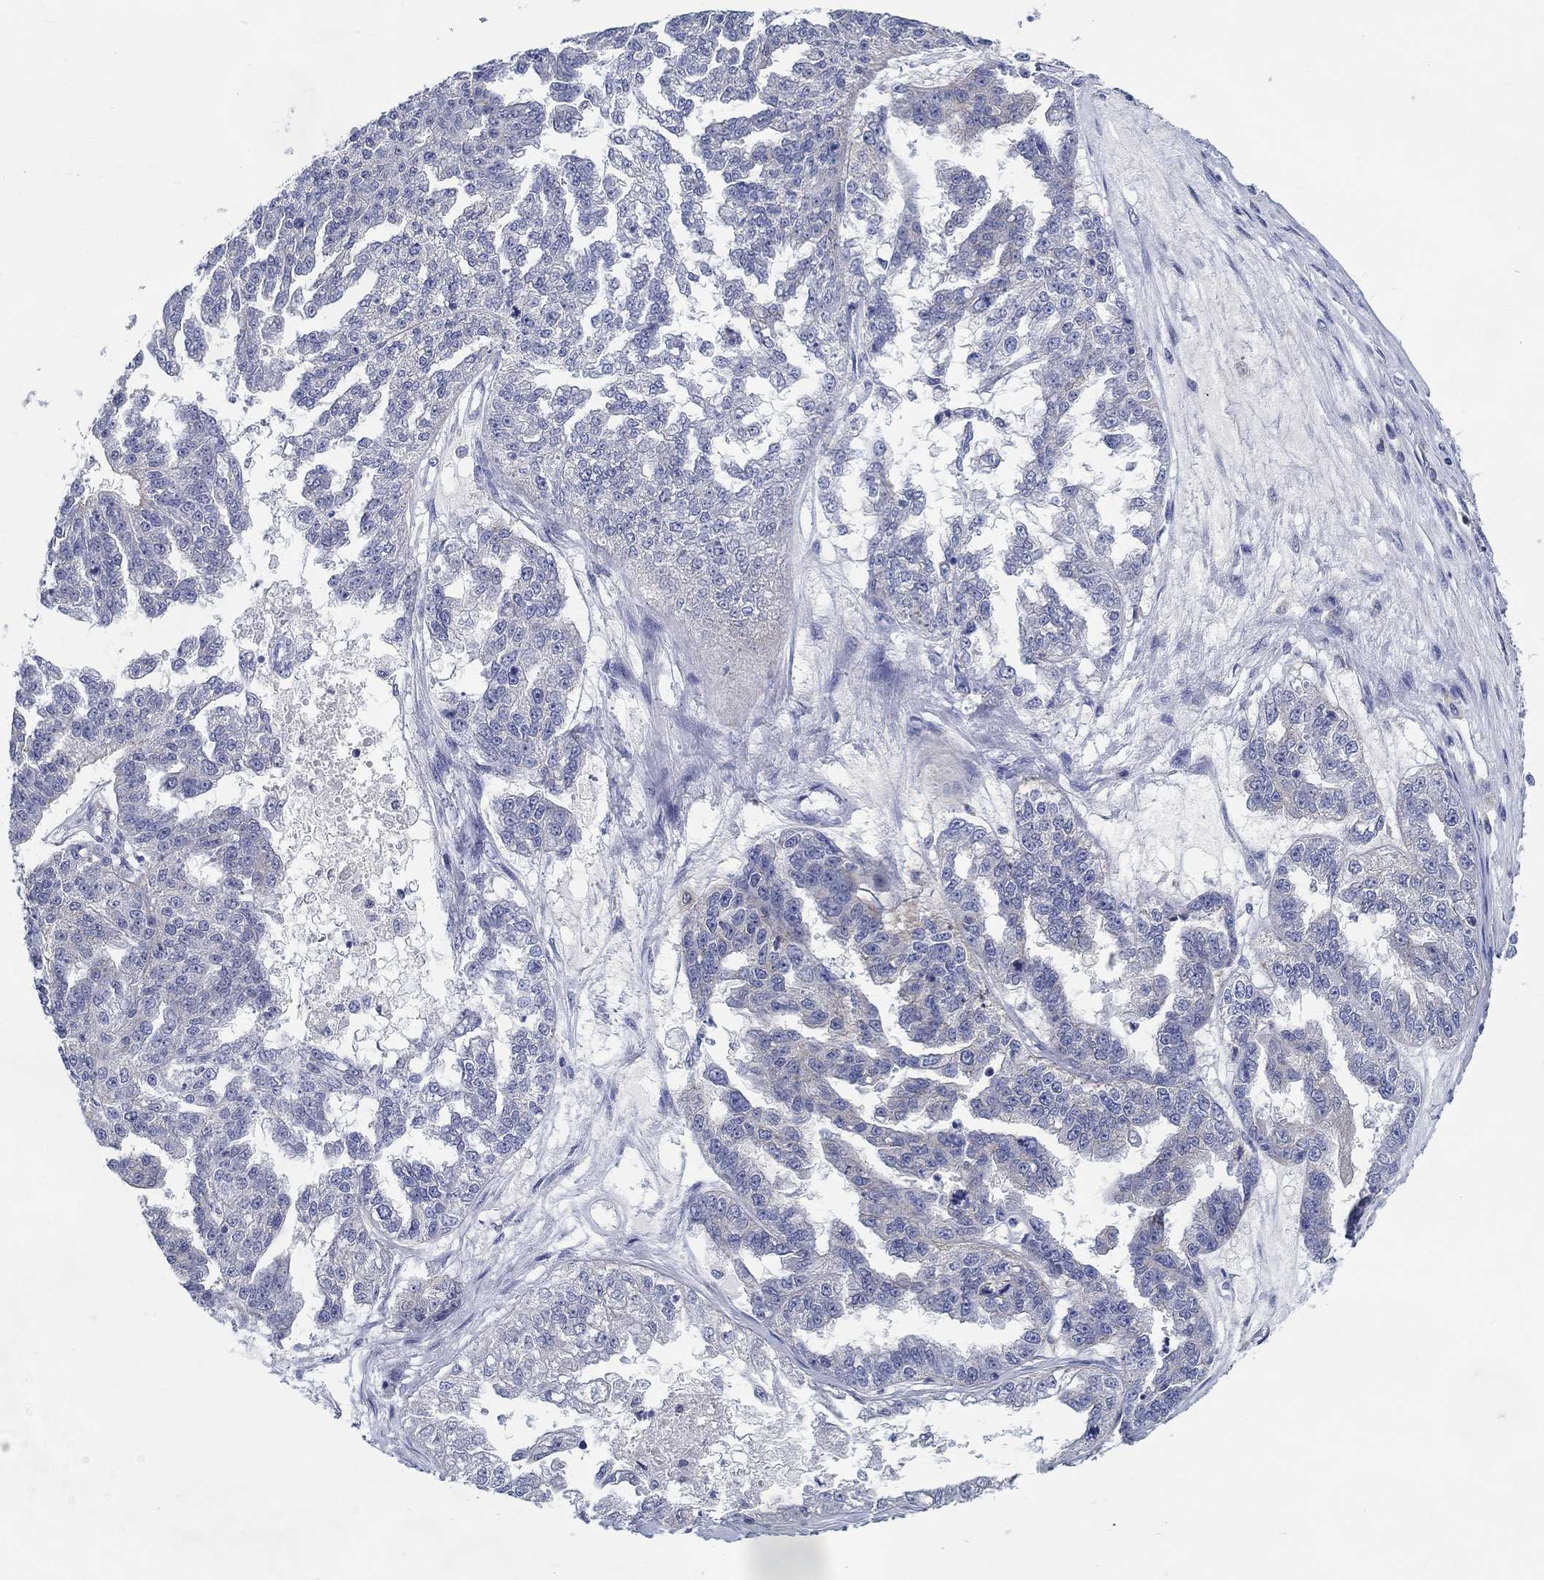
{"staining": {"intensity": "moderate", "quantity": "<25%", "location": "cytoplasmic/membranous"}, "tissue": "ovarian cancer", "cell_type": "Tumor cells", "image_type": "cancer", "snomed": [{"axis": "morphology", "description": "Cystadenocarcinoma, serous, NOS"}, {"axis": "topography", "description": "Ovary"}], "caption": "Immunohistochemical staining of human ovarian serous cystadenocarcinoma demonstrates low levels of moderate cytoplasmic/membranous protein positivity in about <25% of tumor cells. The protein is shown in brown color, while the nuclei are stained blue.", "gene": "RAP1GAP", "patient": {"sex": "female", "age": 58}}